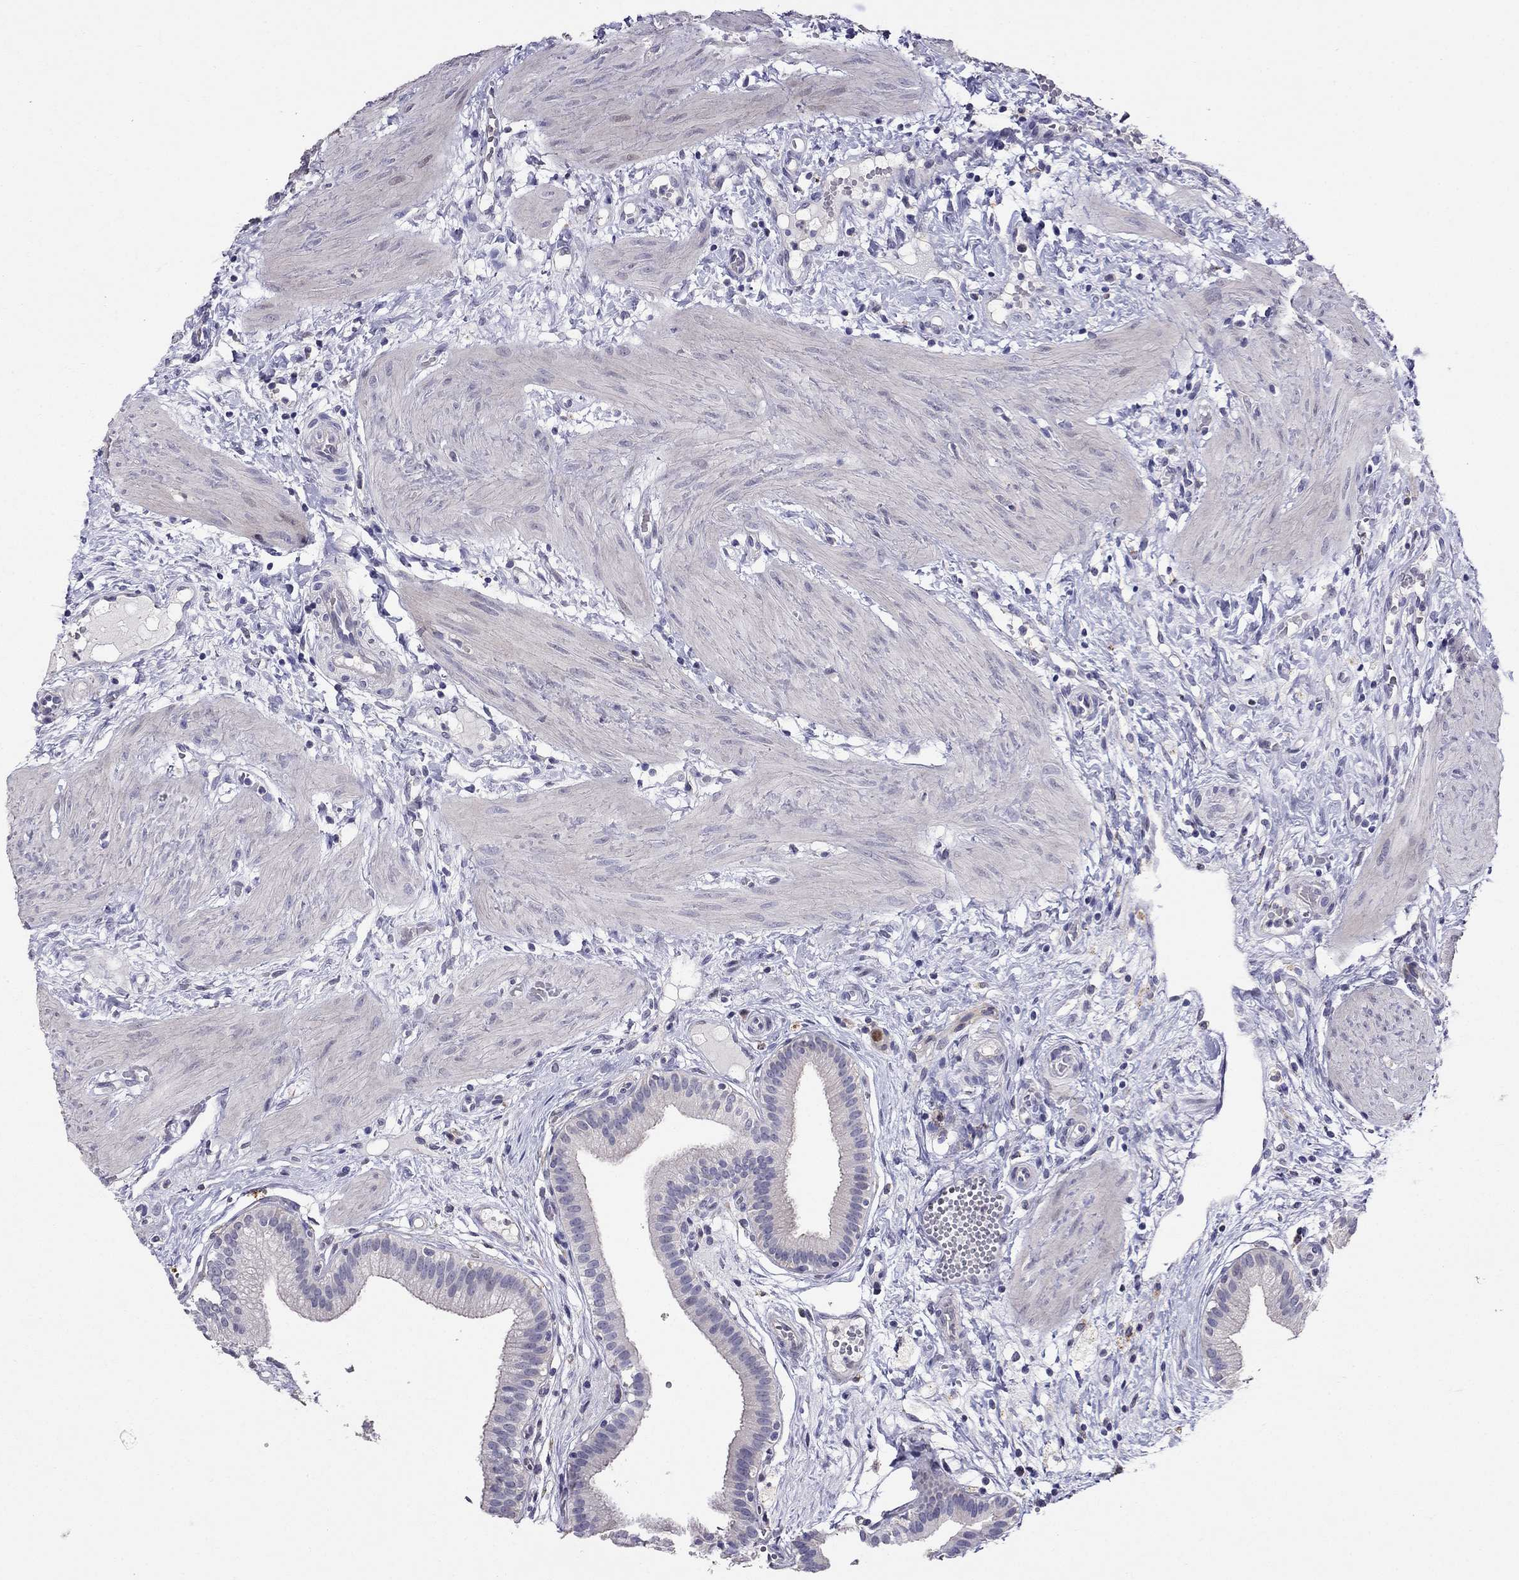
{"staining": {"intensity": "negative", "quantity": "none", "location": "none"}, "tissue": "gallbladder", "cell_type": "Glandular cells", "image_type": "normal", "snomed": [{"axis": "morphology", "description": "Normal tissue, NOS"}, {"axis": "topography", "description": "Gallbladder"}], "caption": "Gallbladder stained for a protein using IHC displays no positivity glandular cells.", "gene": "MAGEB4", "patient": {"sex": "female", "age": 24}}